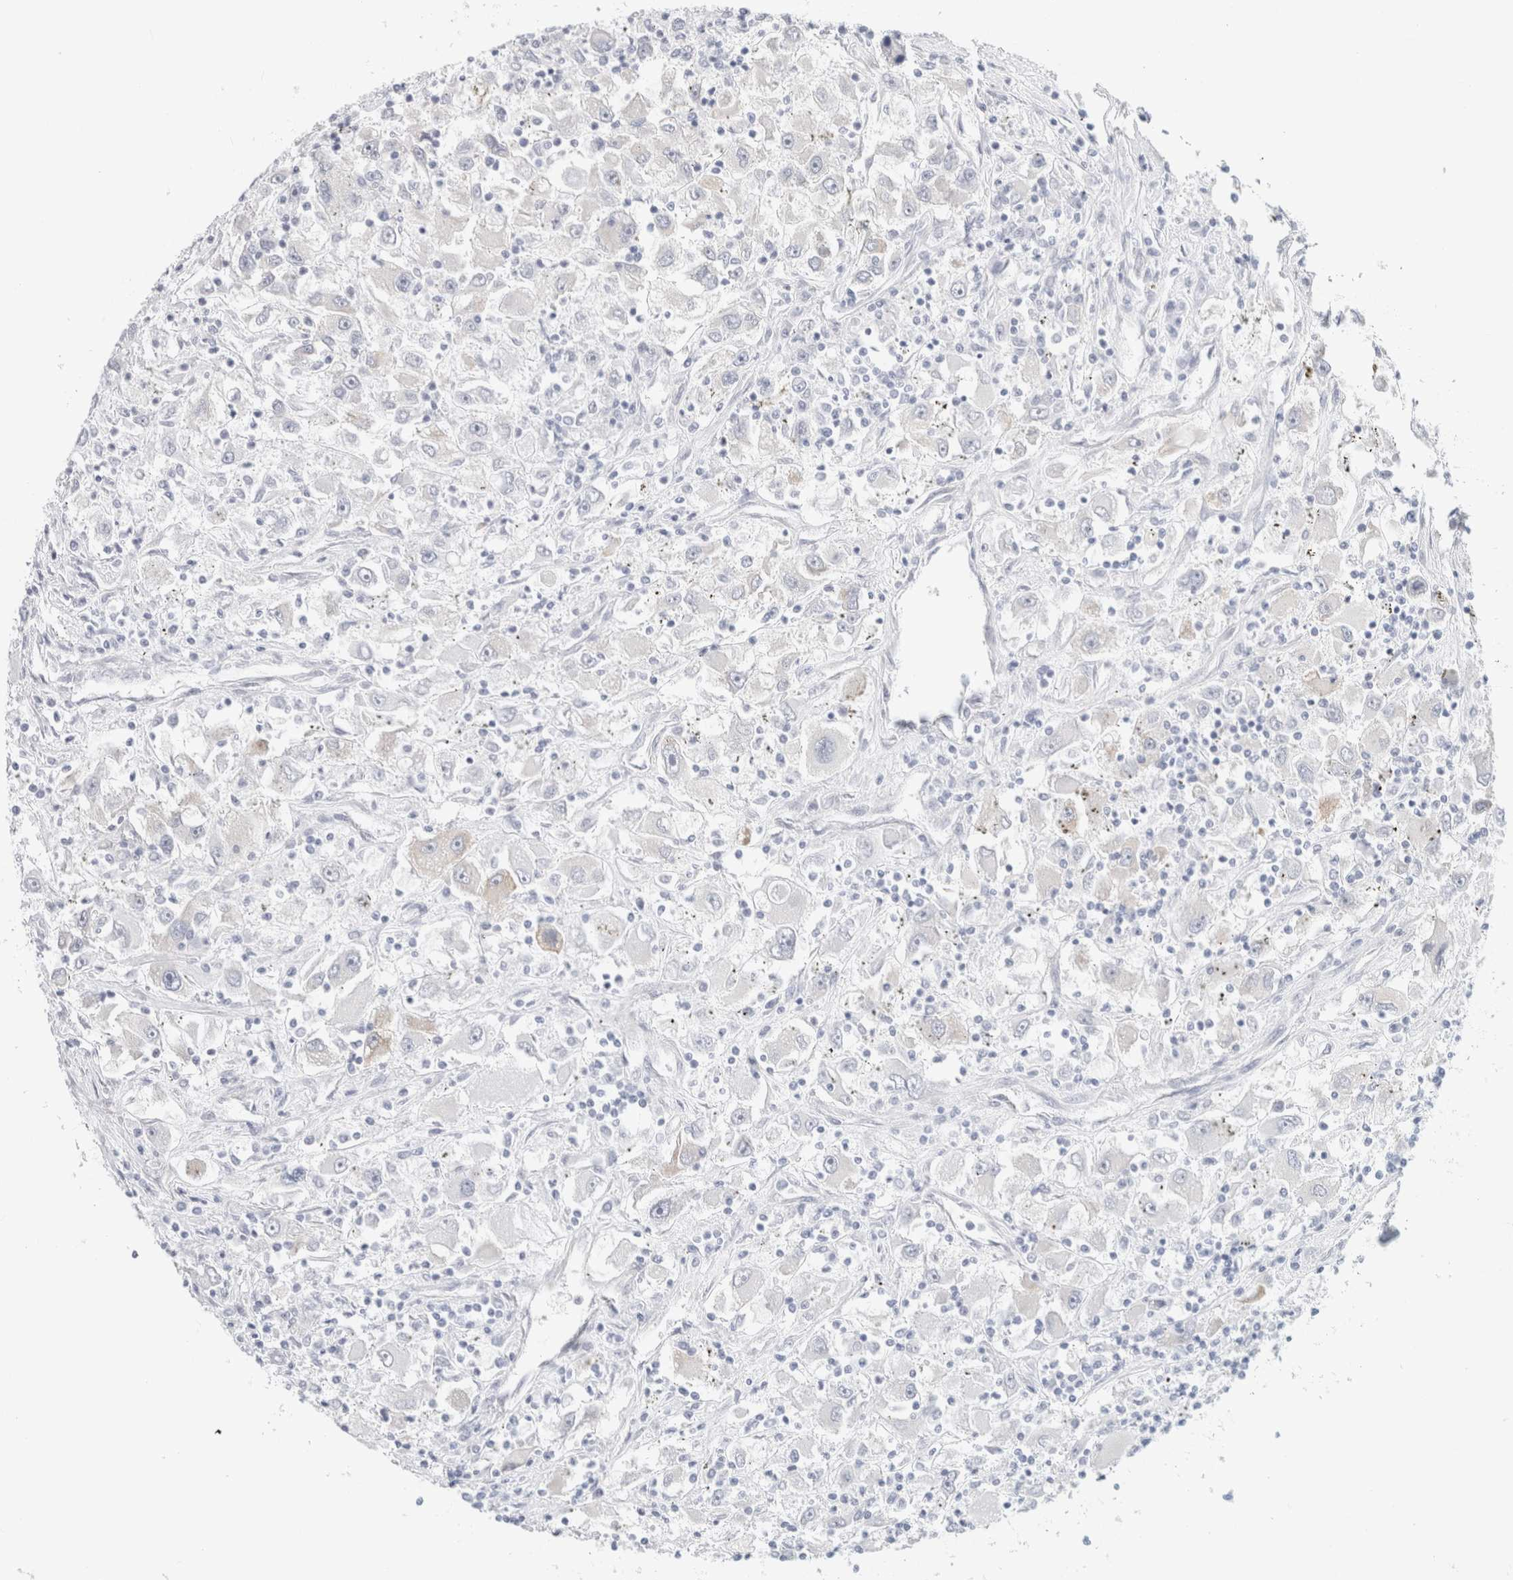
{"staining": {"intensity": "negative", "quantity": "none", "location": "none"}, "tissue": "renal cancer", "cell_type": "Tumor cells", "image_type": "cancer", "snomed": [{"axis": "morphology", "description": "Adenocarcinoma, NOS"}, {"axis": "topography", "description": "Kidney"}], "caption": "Photomicrograph shows no significant protein positivity in tumor cells of renal cancer.", "gene": "RTN4", "patient": {"sex": "female", "age": 52}}